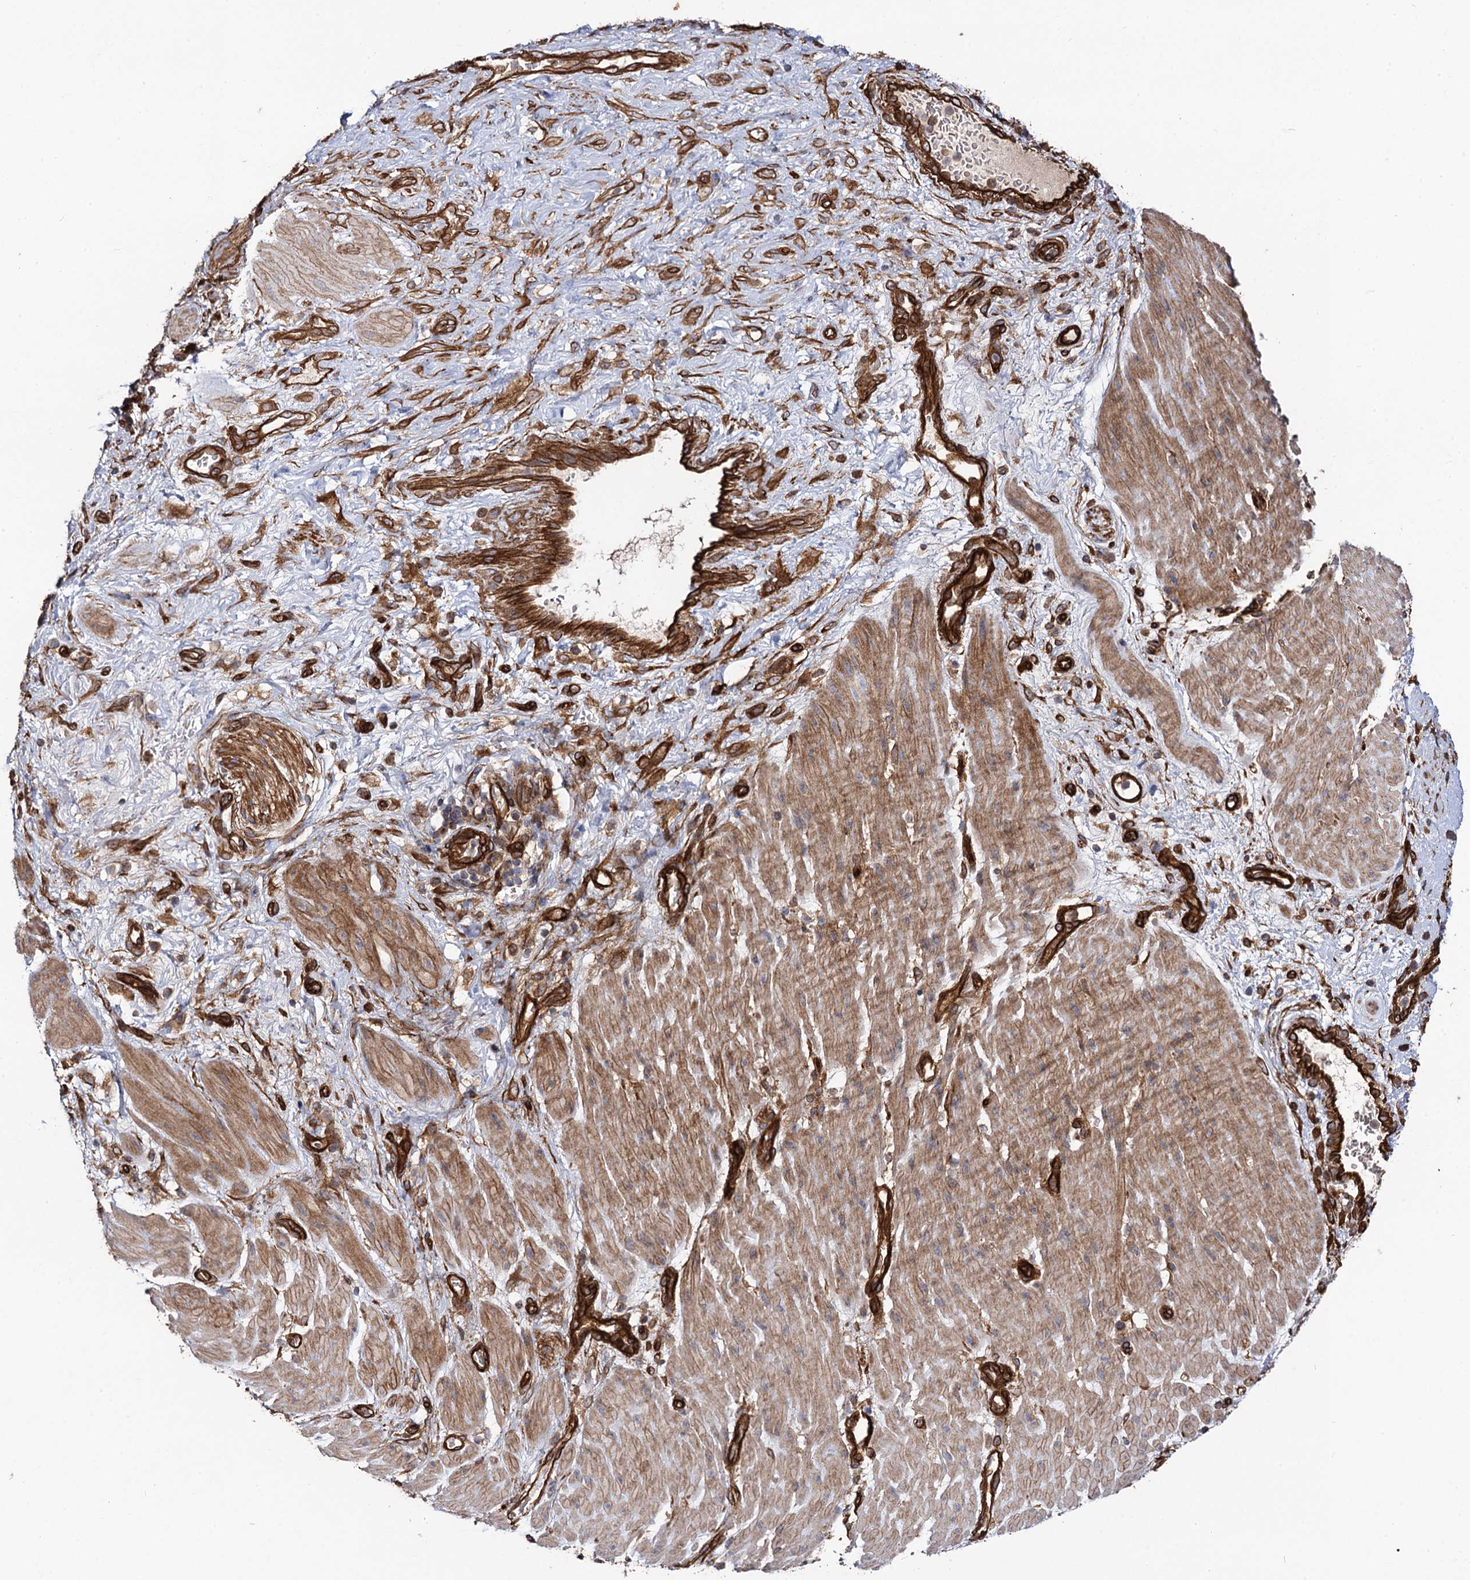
{"staining": {"intensity": "strong", "quantity": ">75%", "location": "cytoplasmic/membranous"}, "tissue": "stomach cancer", "cell_type": "Tumor cells", "image_type": "cancer", "snomed": [{"axis": "morphology", "description": "Adenocarcinoma, NOS"}, {"axis": "topography", "description": "Stomach"}], "caption": "Immunohistochemistry (IHC) (DAB) staining of stomach cancer exhibits strong cytoplasmic/membranous protein expression in about >75% of tumor cells.", "gene": "CIP2A", "patient": {"sex": "male", "age": 48}}